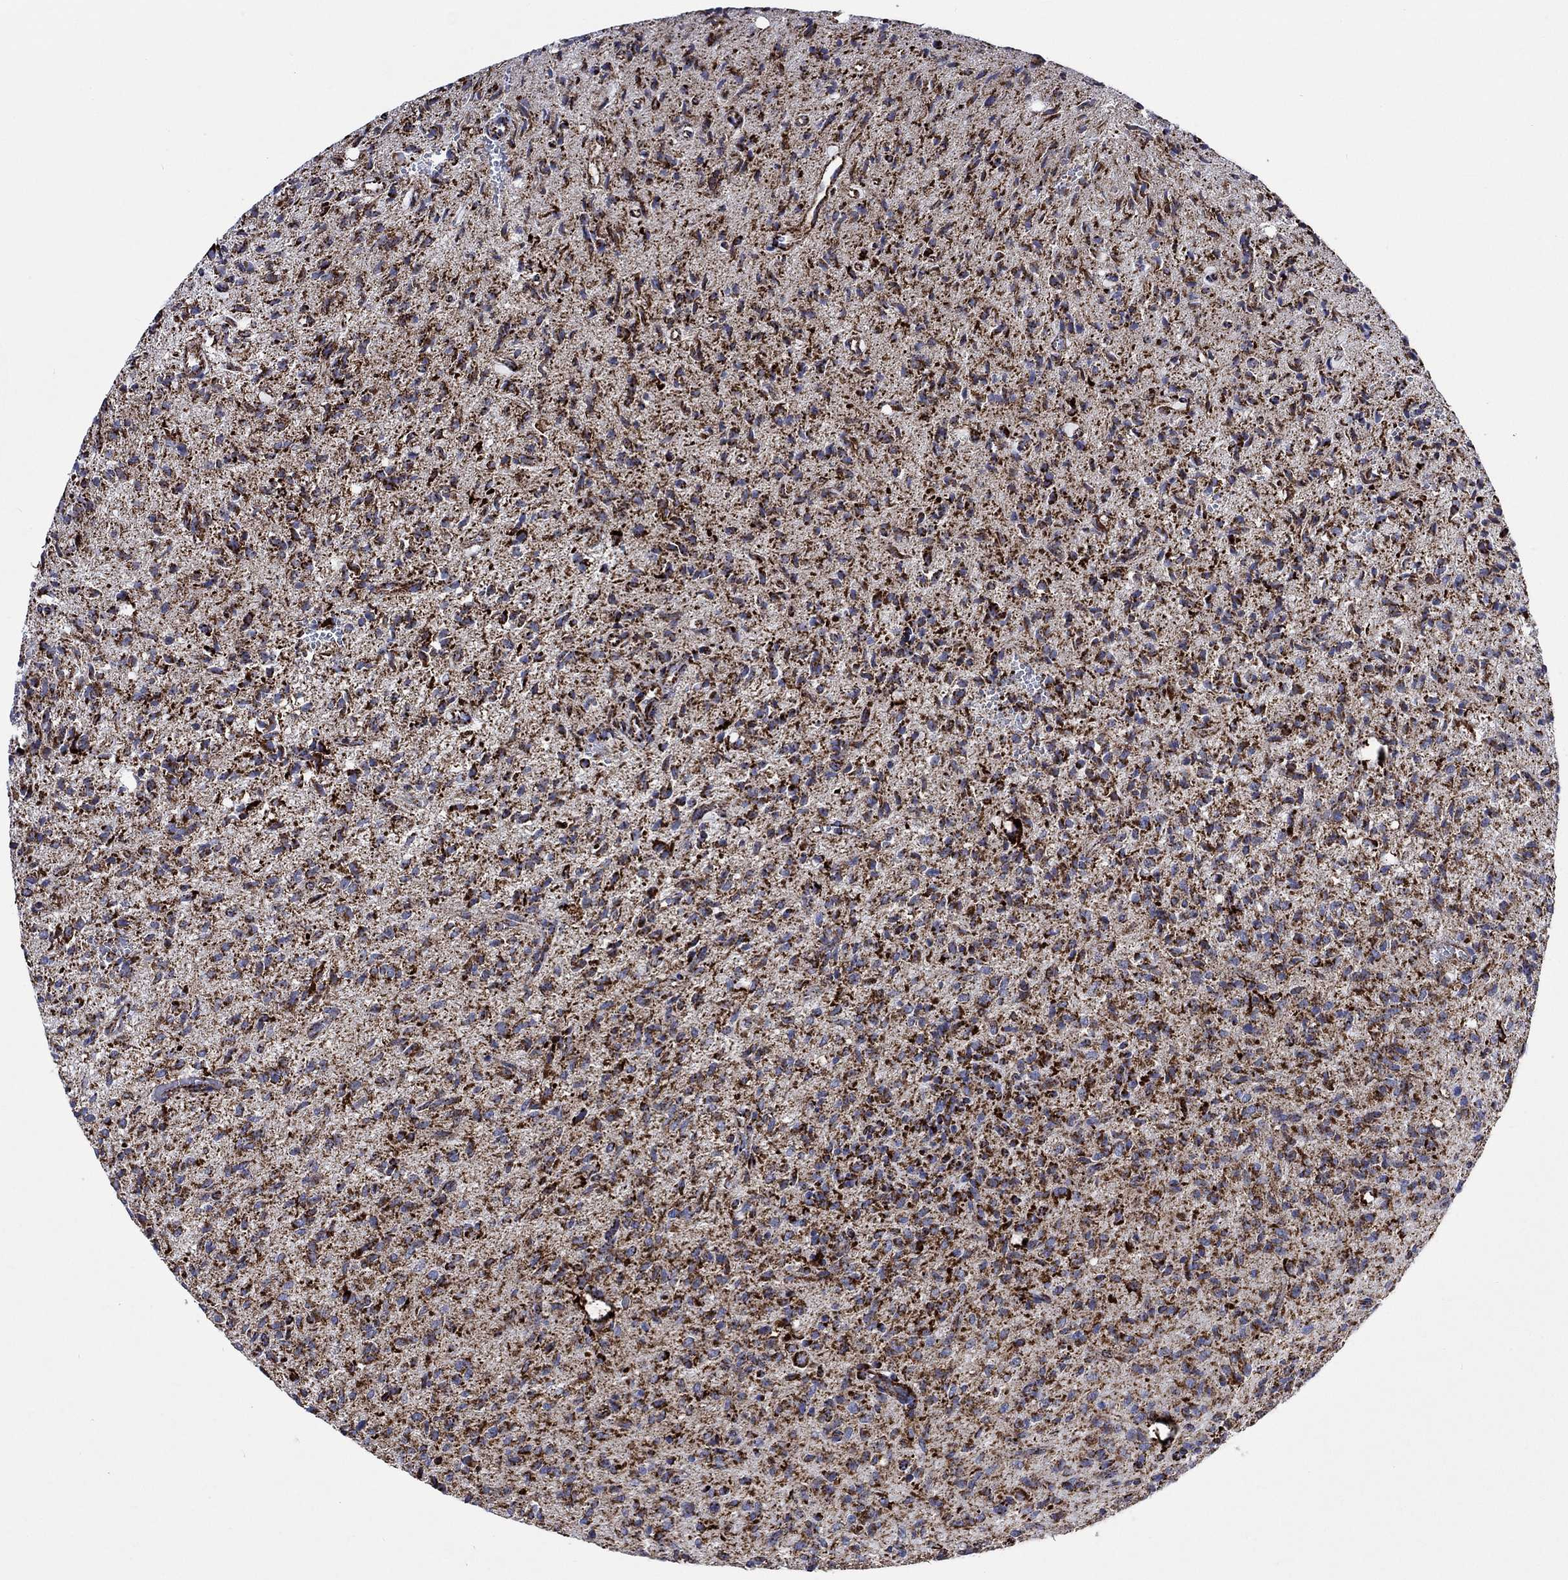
{"staining": {"intensity": "strong", "quantity": "25%-75%", "location": "cytoplasmic/membranous"}, "tissue": "glioma", "cell_type": "Tumor cells", "image_type": "cancer", "snomed": [{"axis": "morphology", "description": "Glioma, malignant, High grade"}, {"axis": "topography", "description": "Brain"}], "caption": "High-power microscopy captured an immunohistochemistry (IHC) image of malignant high-grade glioma, revealing strong cytoplasmic/membranous staining in about 25%-75% of tumor cells.", "gene": "RCE1", "patient": {"sex": "male", "age": 64}}